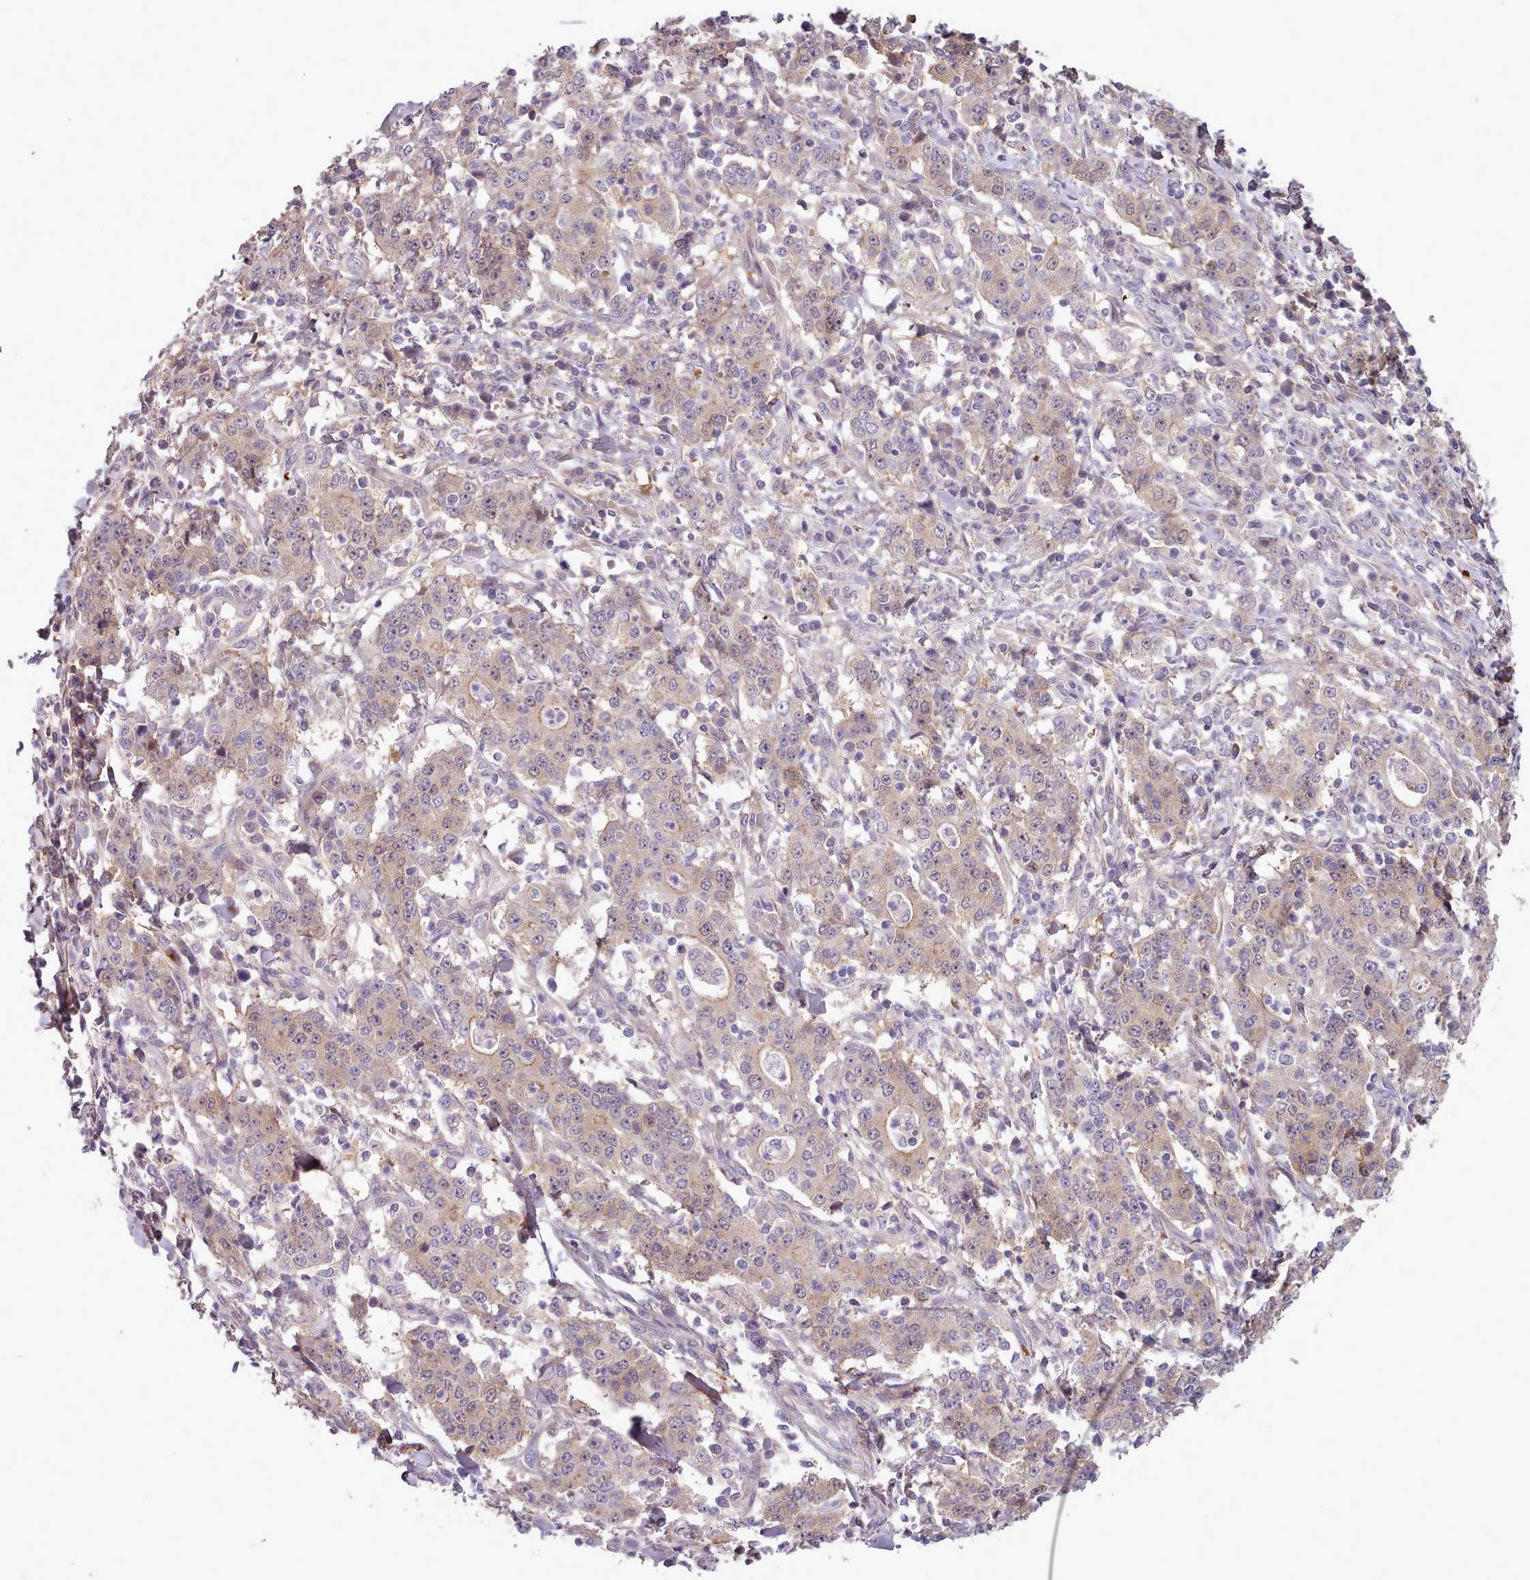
{"staining": {"intensity": "moderate", "quantity": "25%-75%", "location": "cytoplasmic/membranous,nuclear"}, "tissue": "stomach cancer", "cell_type": "Tumor cells", "image_type": "cancer", "snomed": [{"axis": "morphology", "description": "Normal tissue, NOS"}, {"axis": "morphology", "description": "Adenocarcinoma, NOS"}, {"axis": "topography", "description": "Stomach, upper"}, {"axis": "topography", "description": "Stomach"}], "caption": "A medium amount of moderate cytoplasmic/membranous and nuclear expression is identified in approximately 25%-75% of tumor cells in adenocarcinoma (stomach) tissue.", "gene": "CLNS1A", "patient": {"sex": "male", "age": 59}}